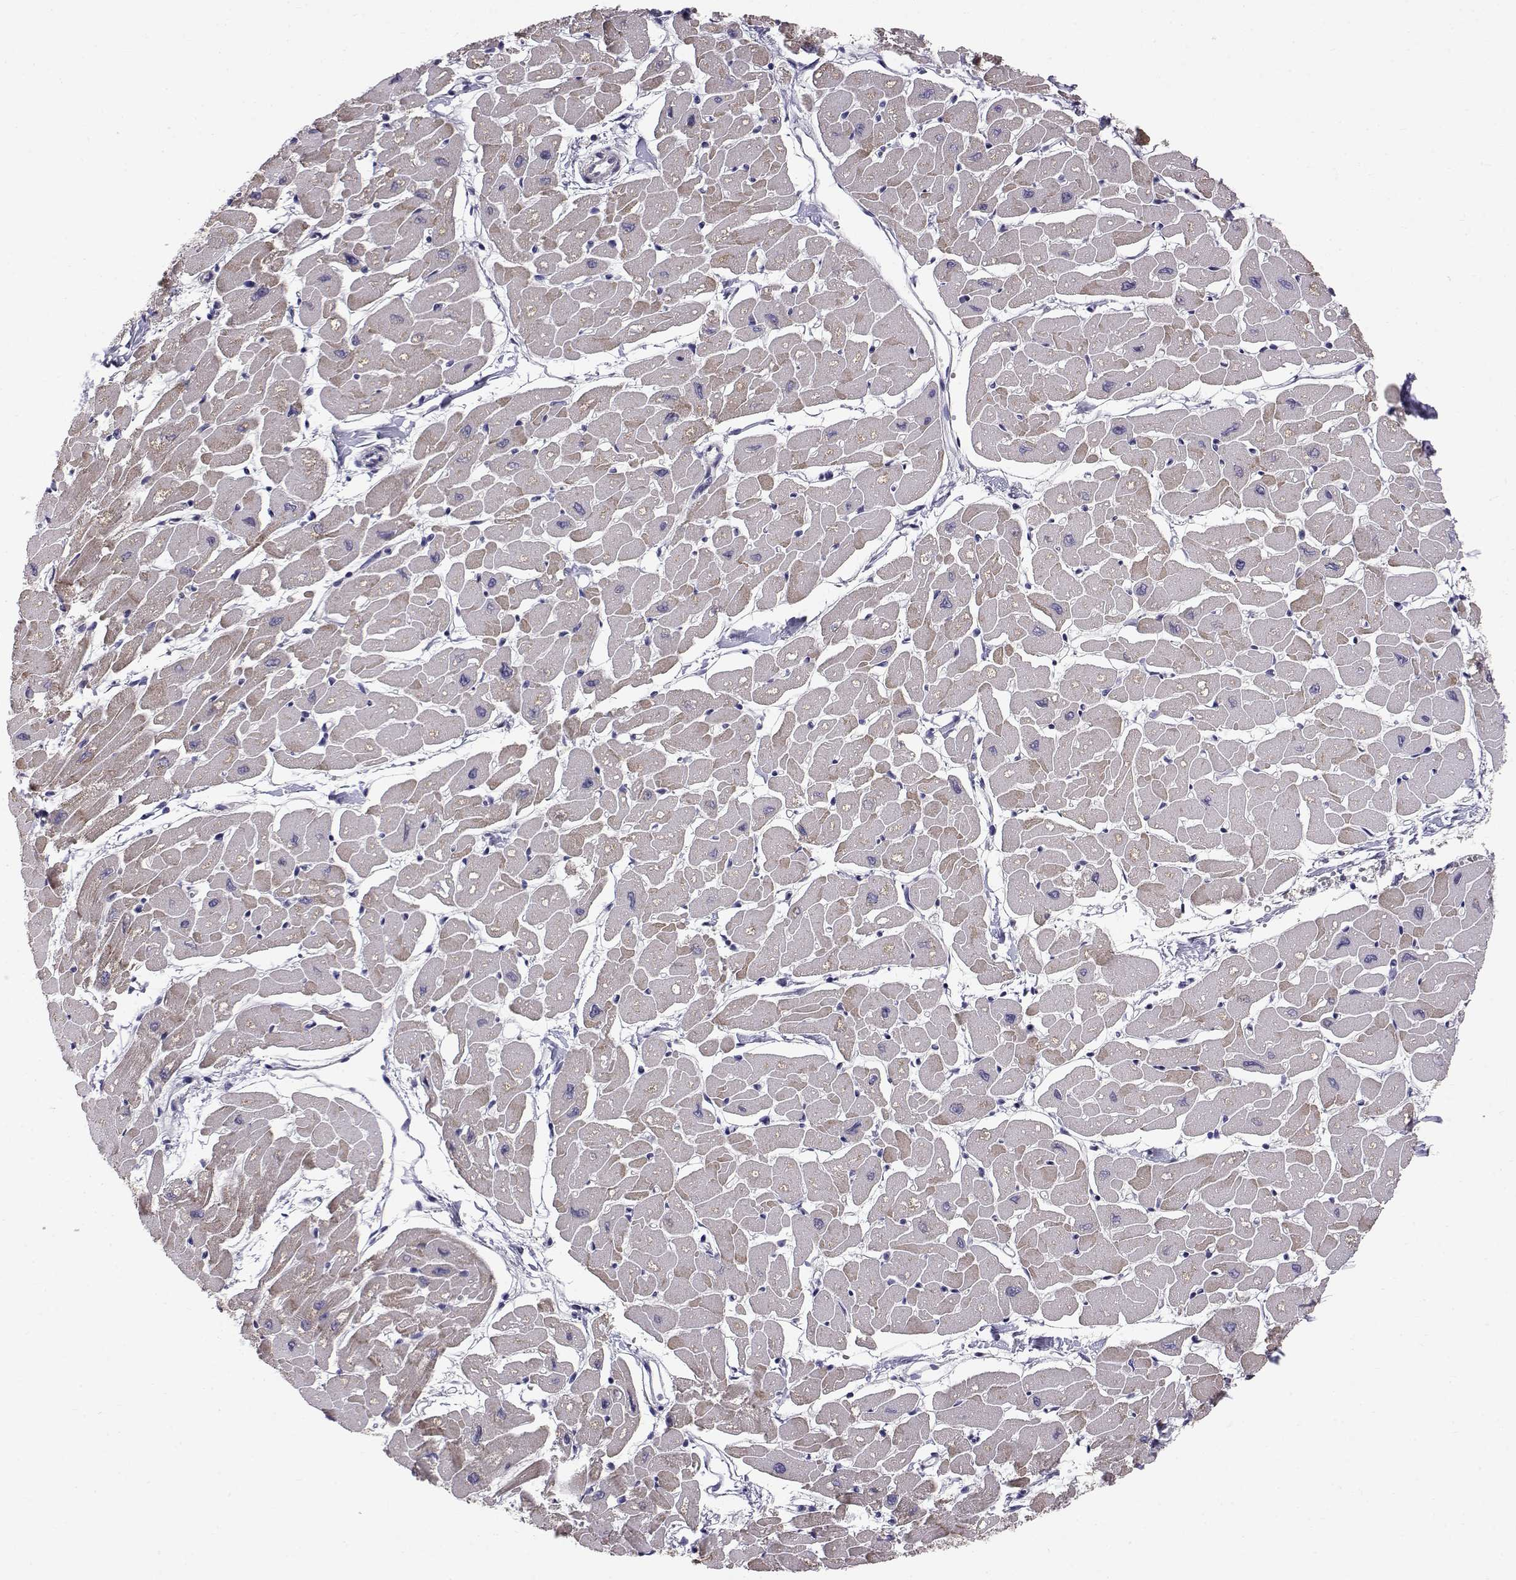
{"staining": {"intensity": "weak", "quantity": "25%-75%", "location": "cytoplasmic/membranous"}, "tissue": "heart muscle", "cell_type": "Cardiomyocytes", "image_type": "normal", "snomed": [{"axis": "morphology", "description": "Normal tissue, NOS"}, {"axis": "topography", "description": "Heart"}], "caption": "Immunohistochemical staining of unremarkable heart muscle demonstrates weak cytoplasmic/membranous protein staining in approximately 25%-75% of cardiomyocytes.", "gene": "PEX5L", "patient": {"sex": "male", "age": 57}}